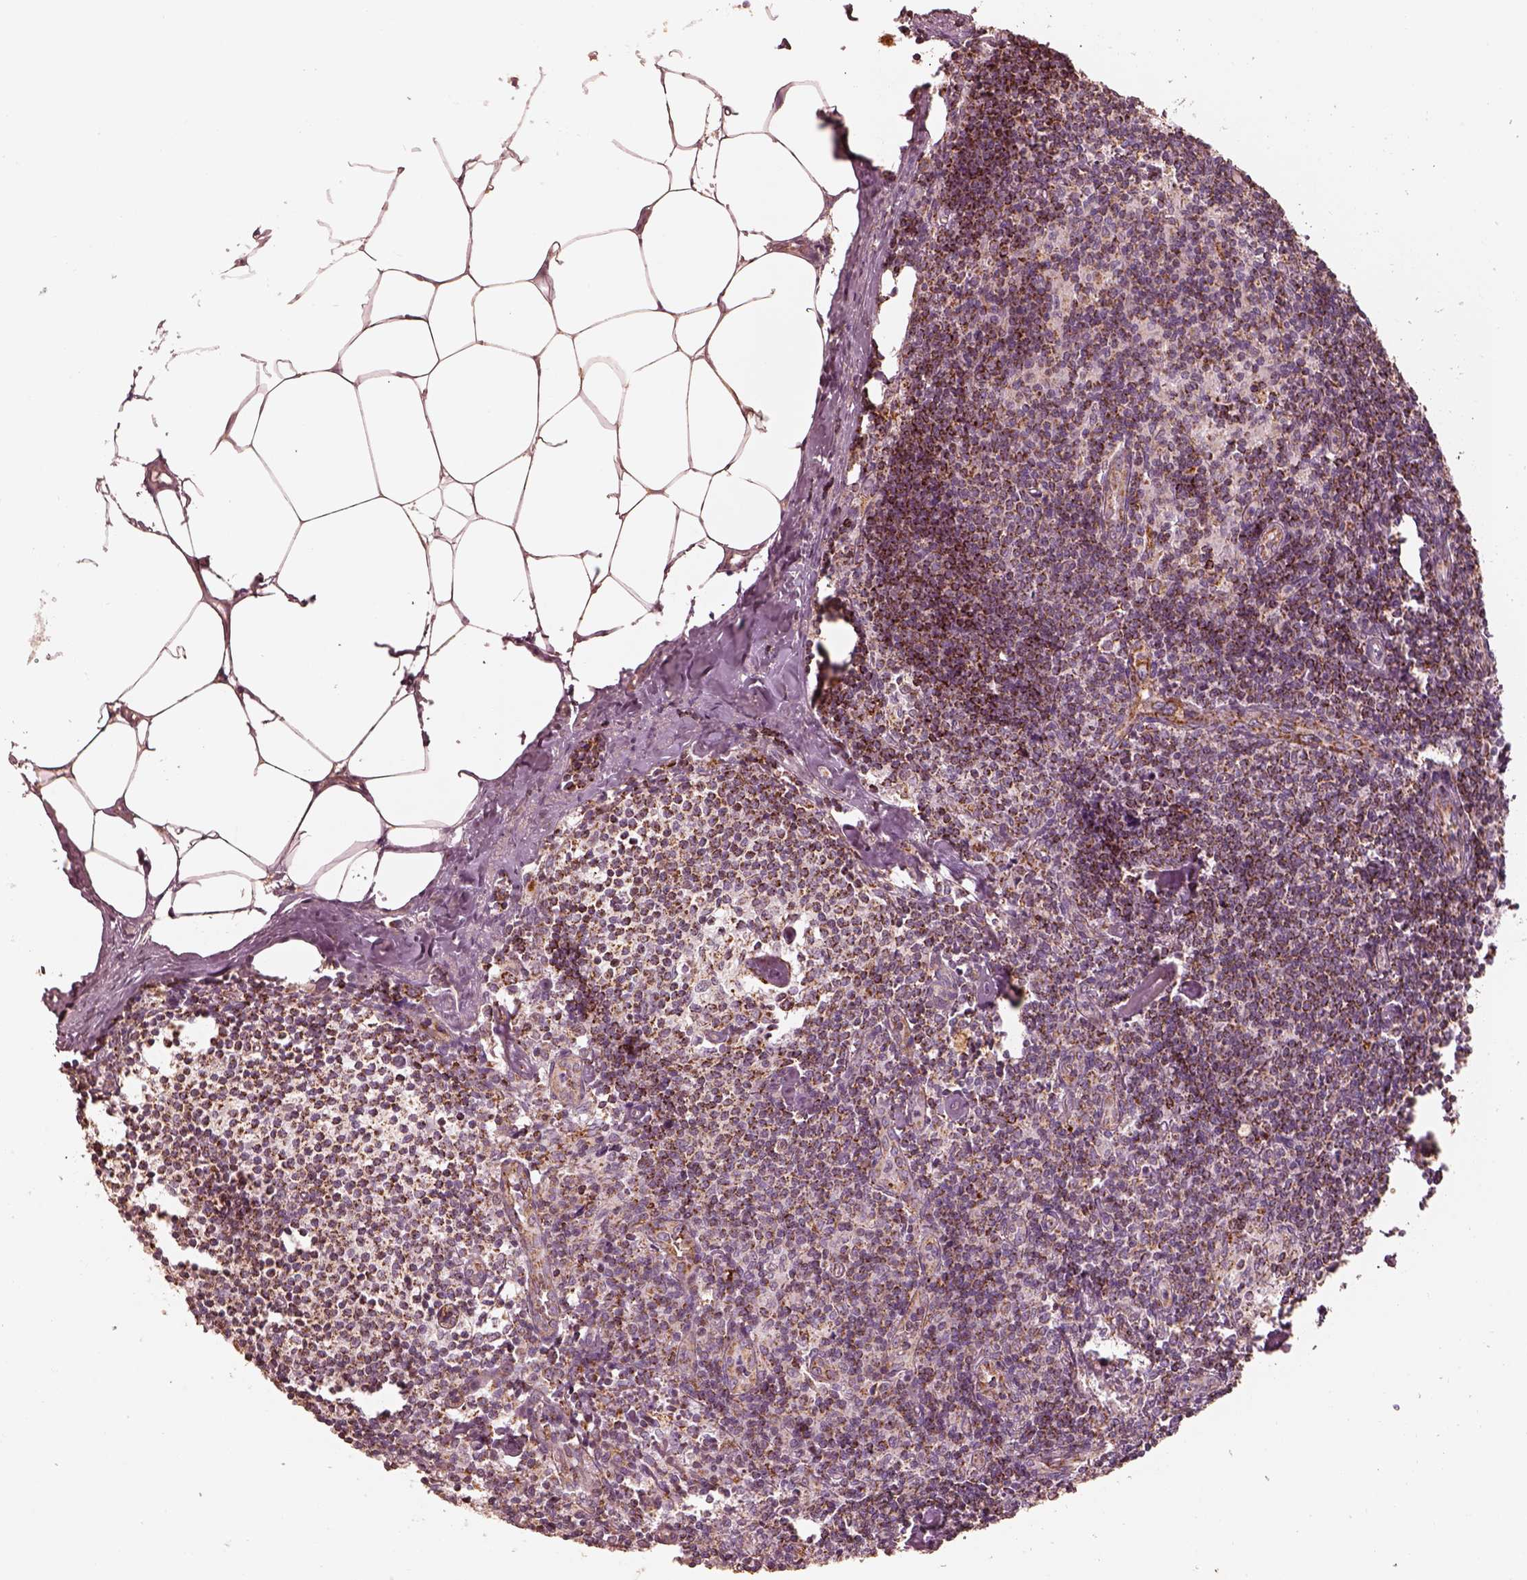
{"staining": {"intensity": "moderate", "quantity": ">75%", "location": "cytoplasmic/membranous"}, "tissue": "lymph node", "cell_type": "Non-germinal center cells", "image_type": "normal", "snomed": [{"axis": "morphology", "description": "Normal tissue, NOS"}, {"axis": "topography", "description": "Lymph node"}], "caption": "Moderate cytoplasmic/membranous expression is identified in about >75% of non-germinal center cells in benign lymph node.", "gene": "ENTPD6", "patient": {"sex": "female", "age": 69}}